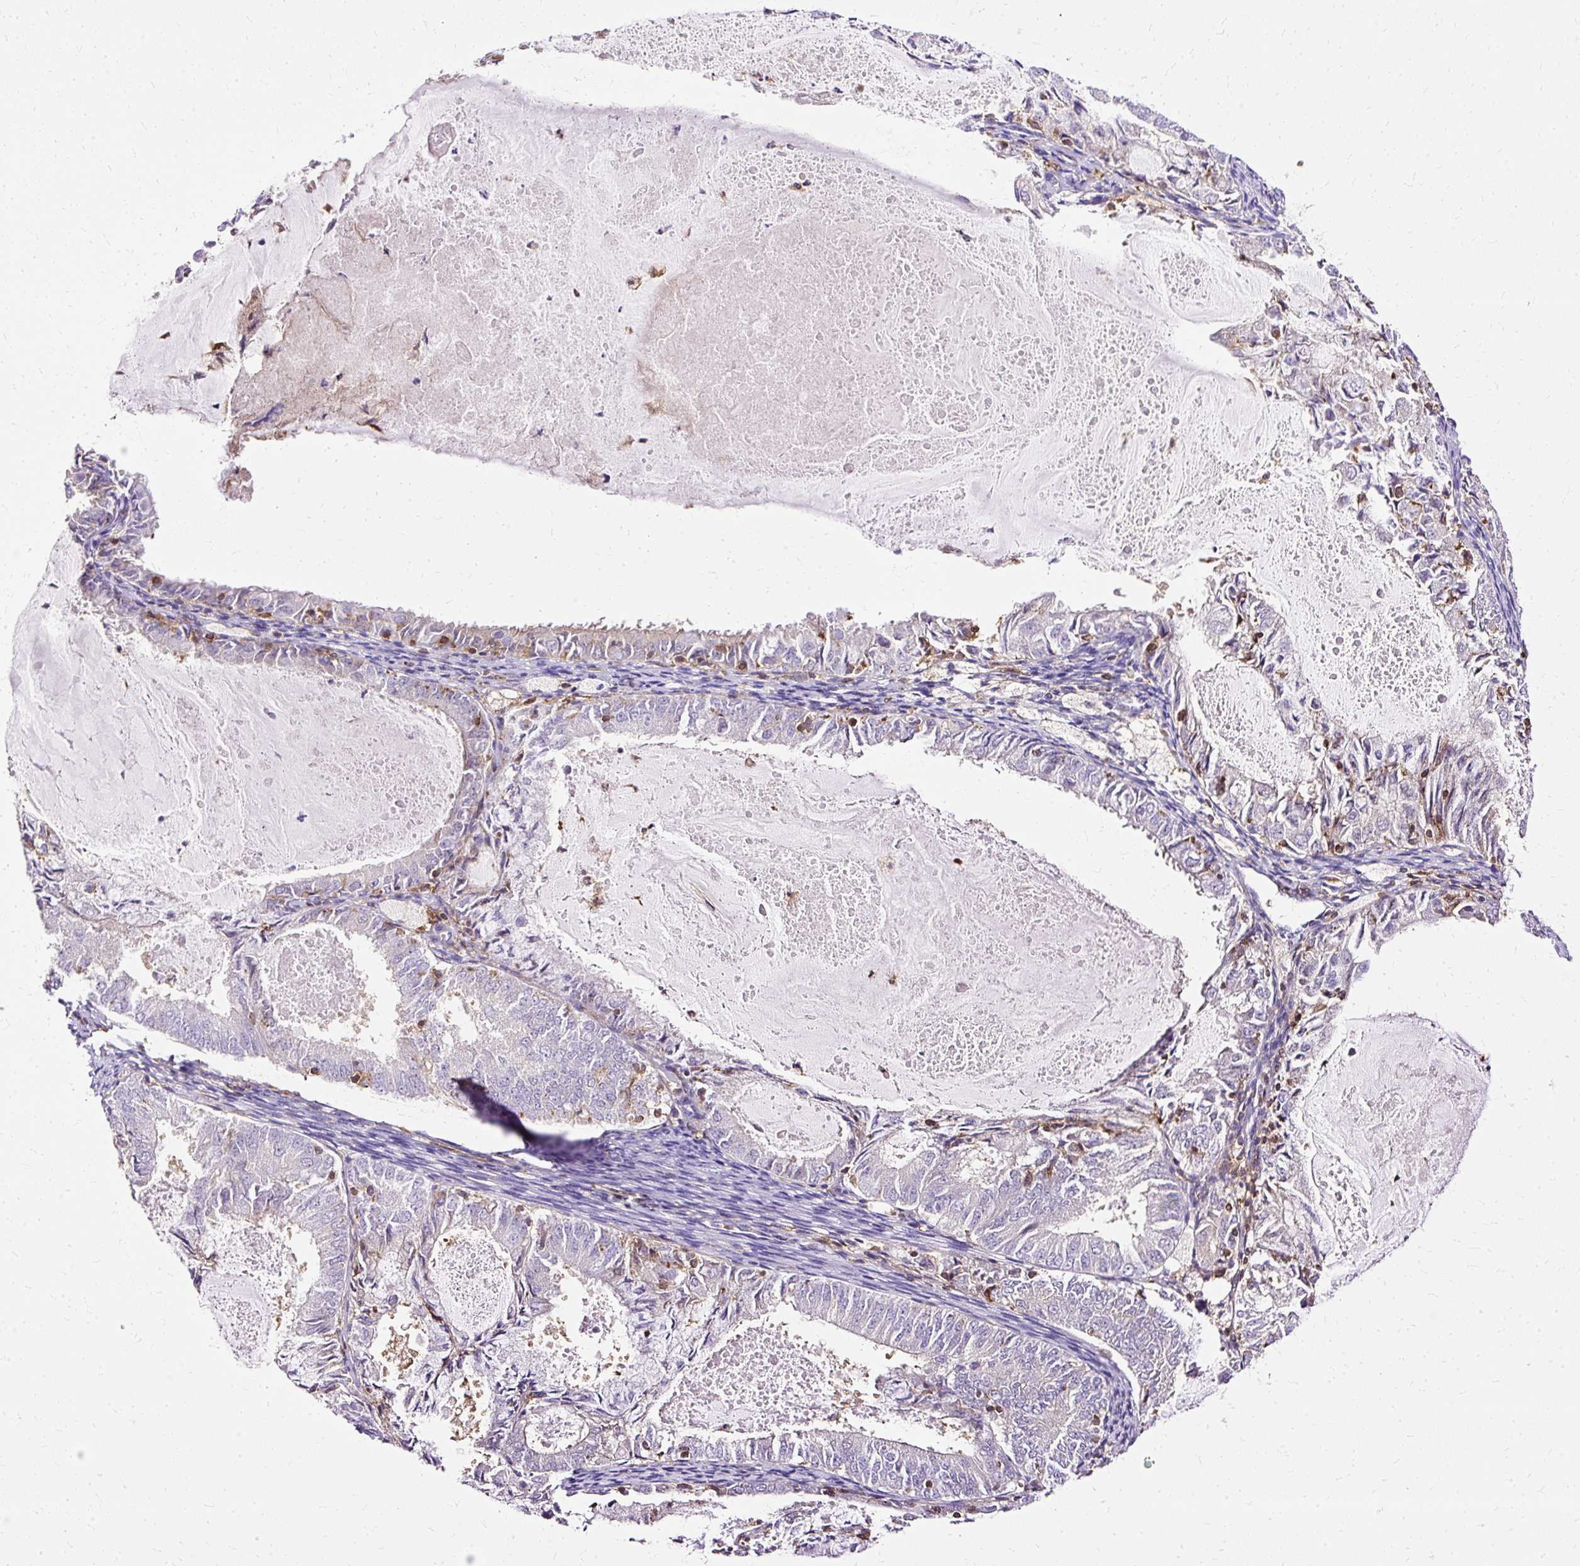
{"staining": {"intensity": "negative", "quantity": "none", "location": "none"}, "tissue": "endometrial cancer", "cell_type": "Tumor cells", "image_type": "cancer", "snomed": [{"axis": "morphology", "description": "Adenocarcinoma, NOS"}, {"axis": "topography", "description": "Endometrium"}], "caption": "This is an IHC micrograph of endometrial cancer (adenocarcinoma). There is no positivity in tumor cells.", "gene": "TWF2", "patient": {"sex": "female", "age": 57}}